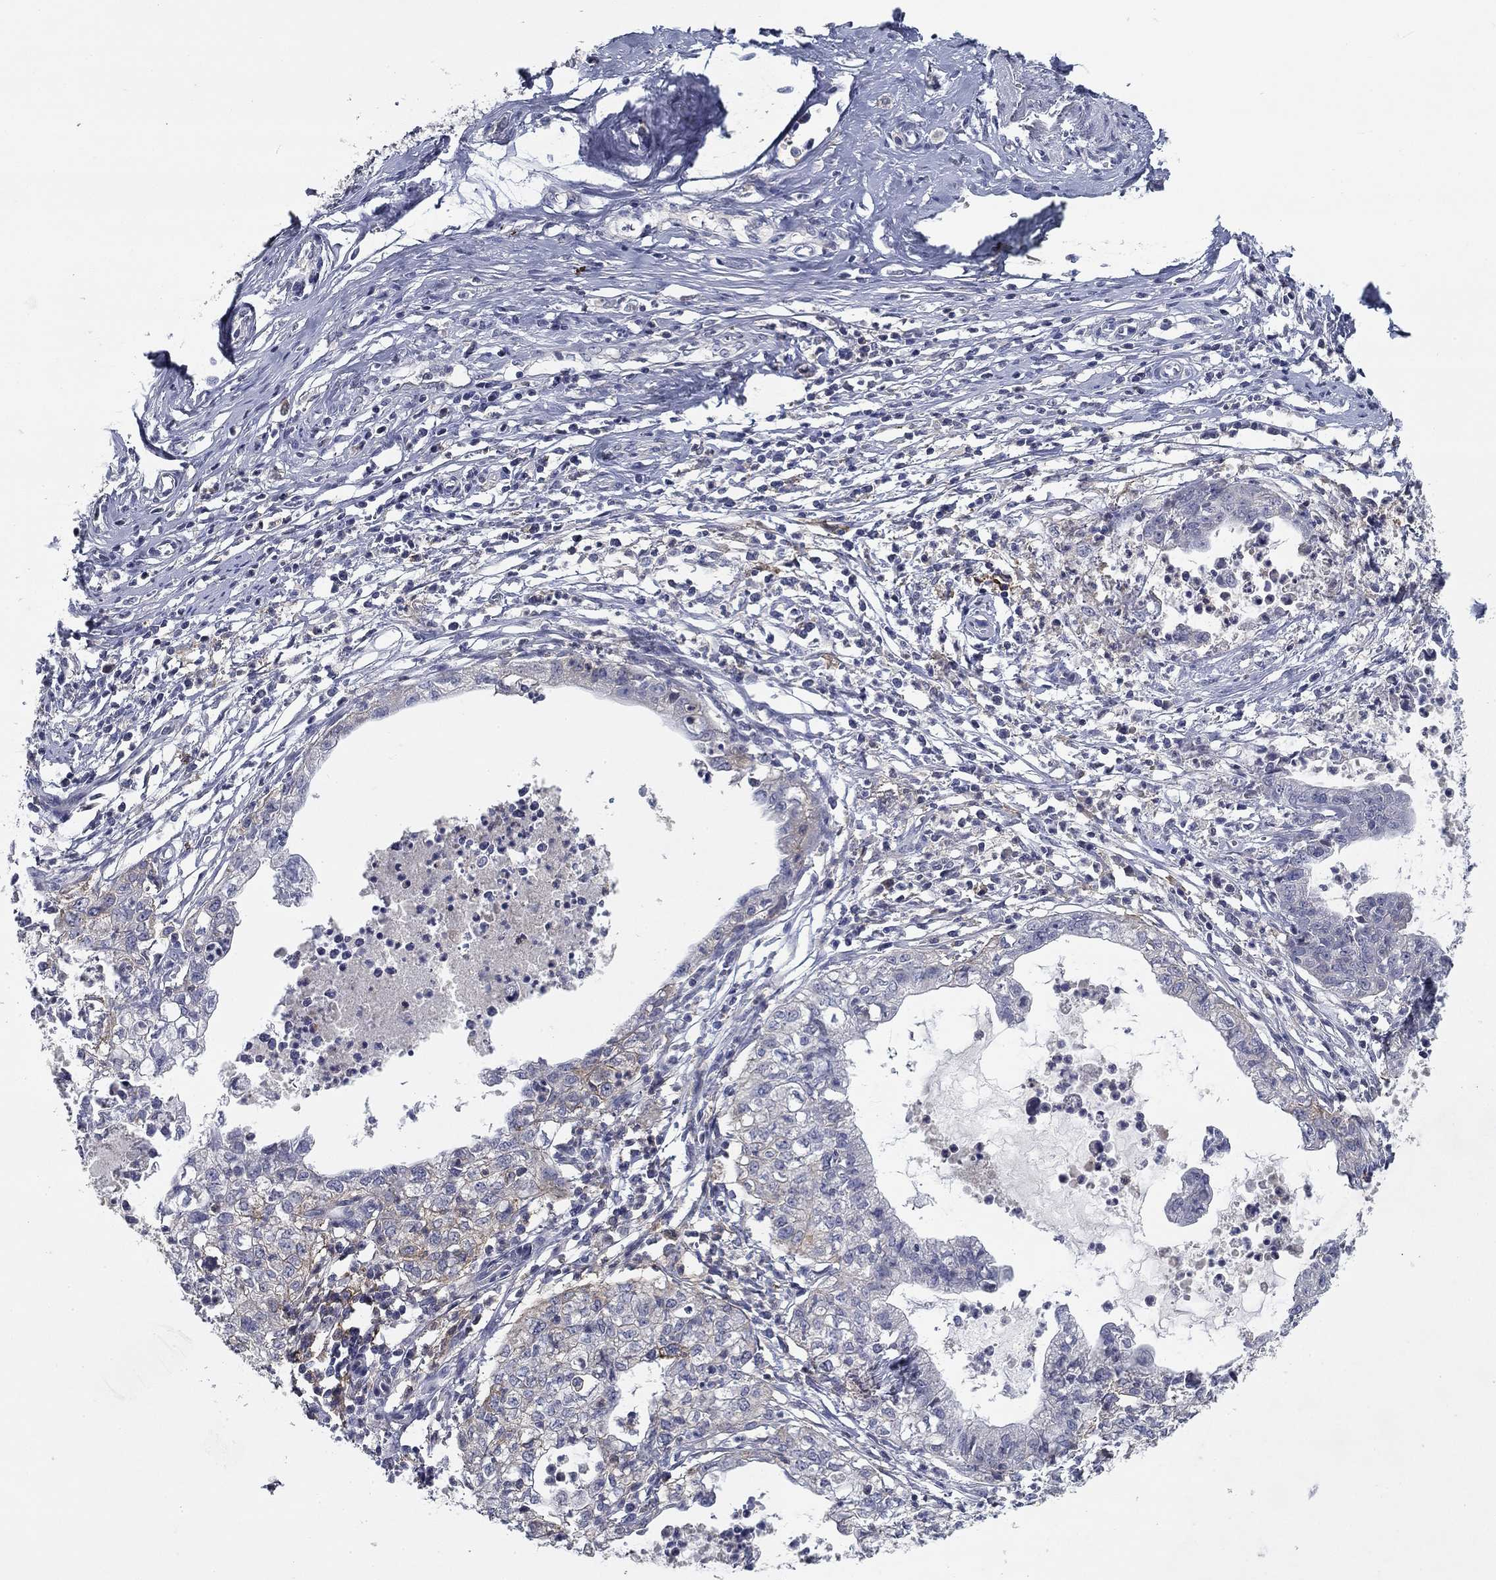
{"staining": {"intensity": "negative", "quantity": "none", "location": "none"}, "tissue": "cervical cancer", "cell_type": "Tumor cells", "image_type": "cancer", "snomed": [{"axis": "morphology", "description": "Adenocarcinoma, NOS"}, {"axis": "topography", "description": "Cervix"}], "caption": "This is a photomicrograph of immunohistochemistry (IHC) staining of adenocarcinoma (cervical), which shows no expression in tumor cells.", "gene": "CD274", "patient": {"sex": "female", "age": 40}}